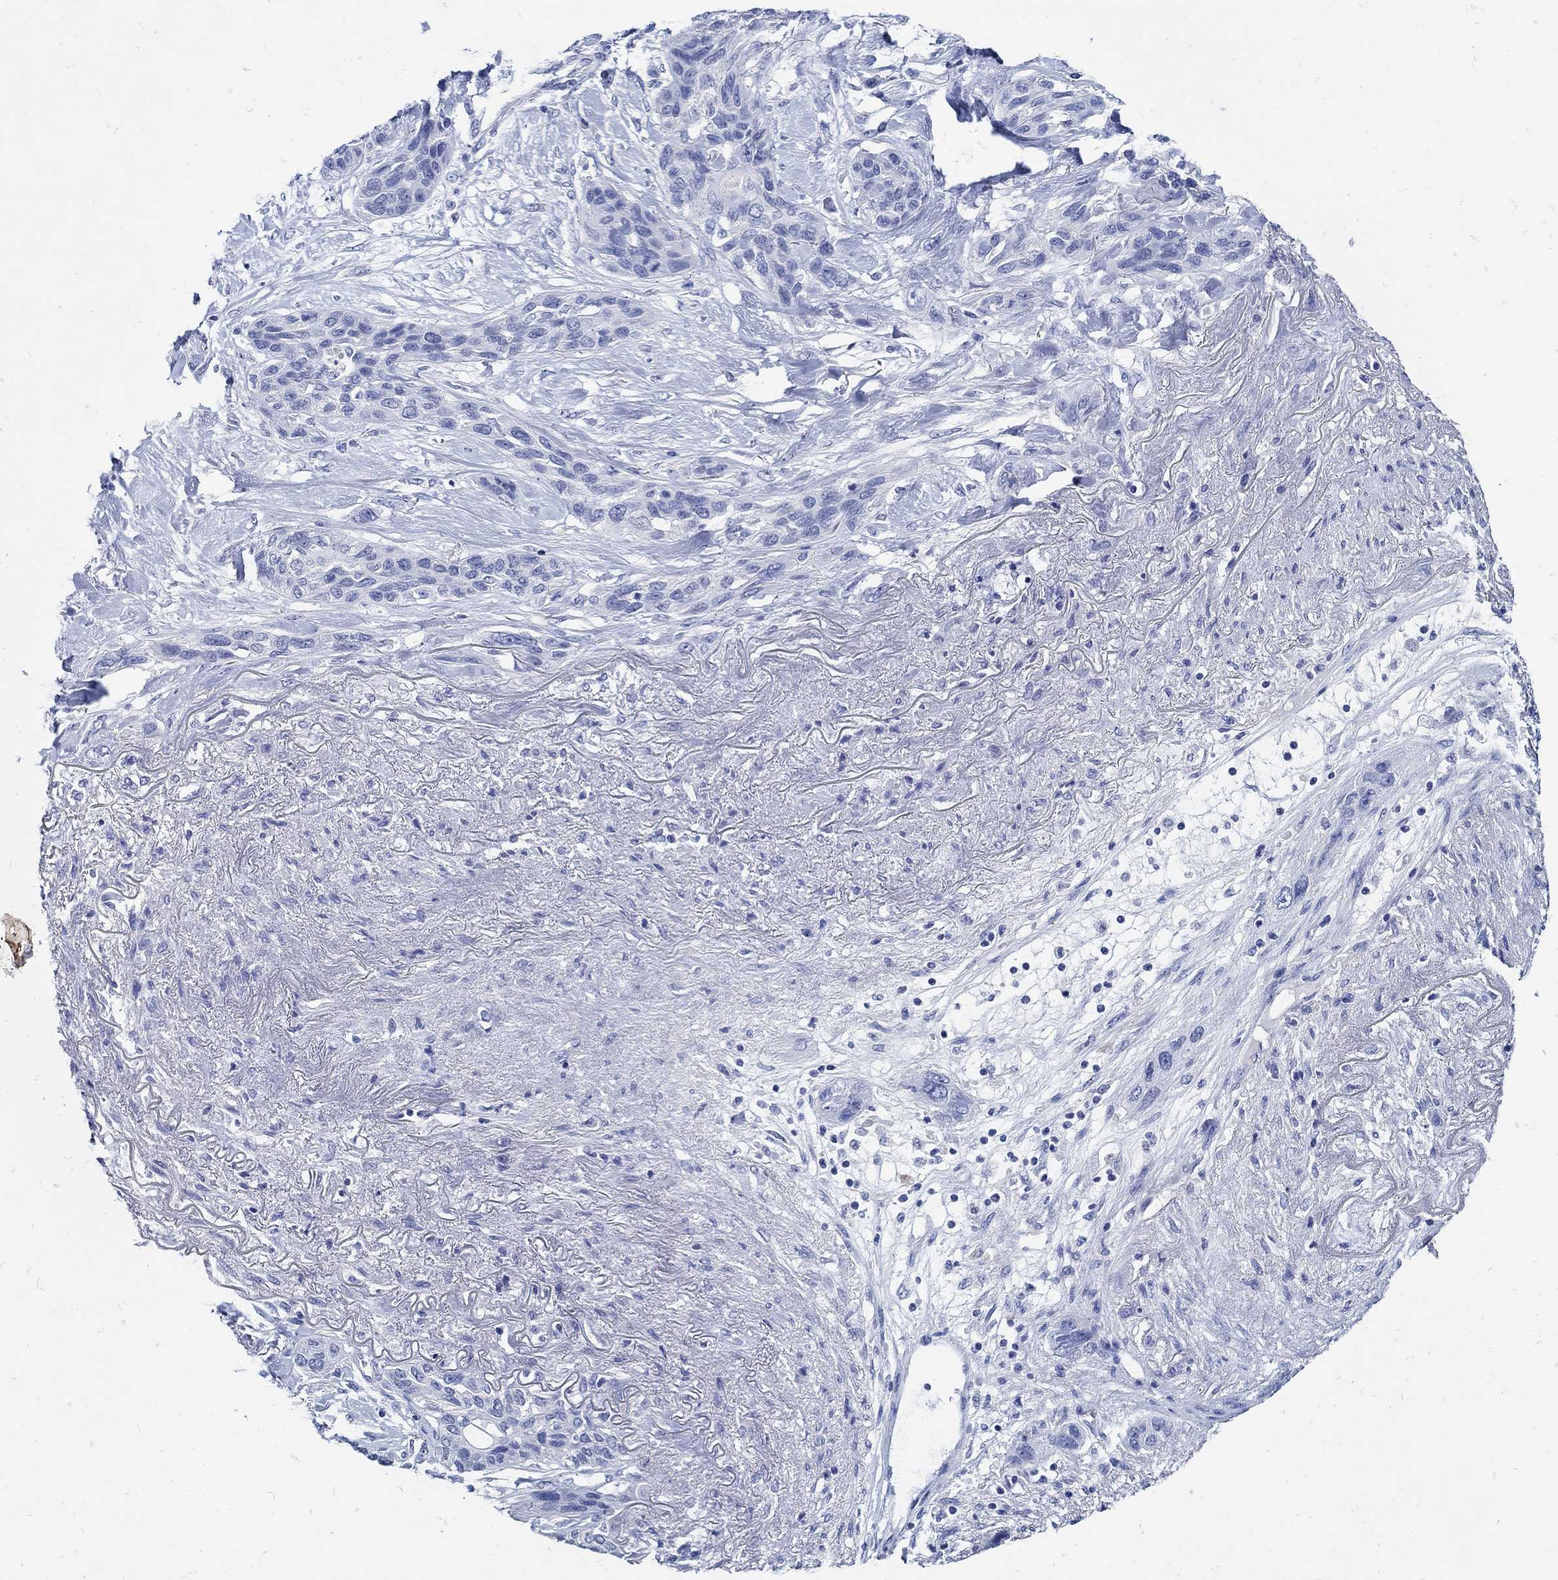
{"staining": {"intensity": "negative", "quantity": "none", "location": "none"}, "tissue": "lung cancer", "cell_type": "Tumor cells", "image_type": "cancer", "snomed": [{"axis": "morphology", "description": "Squamous cell carcinoma, NOS"}, {"axis": "topography", "description": "Lung"}], "caption": "This is an IHC histopathology image of lung cancer. There is no staining in tumor cells.", "gene": "NOS1", "patient": {"sex": "female", "age": 70}}